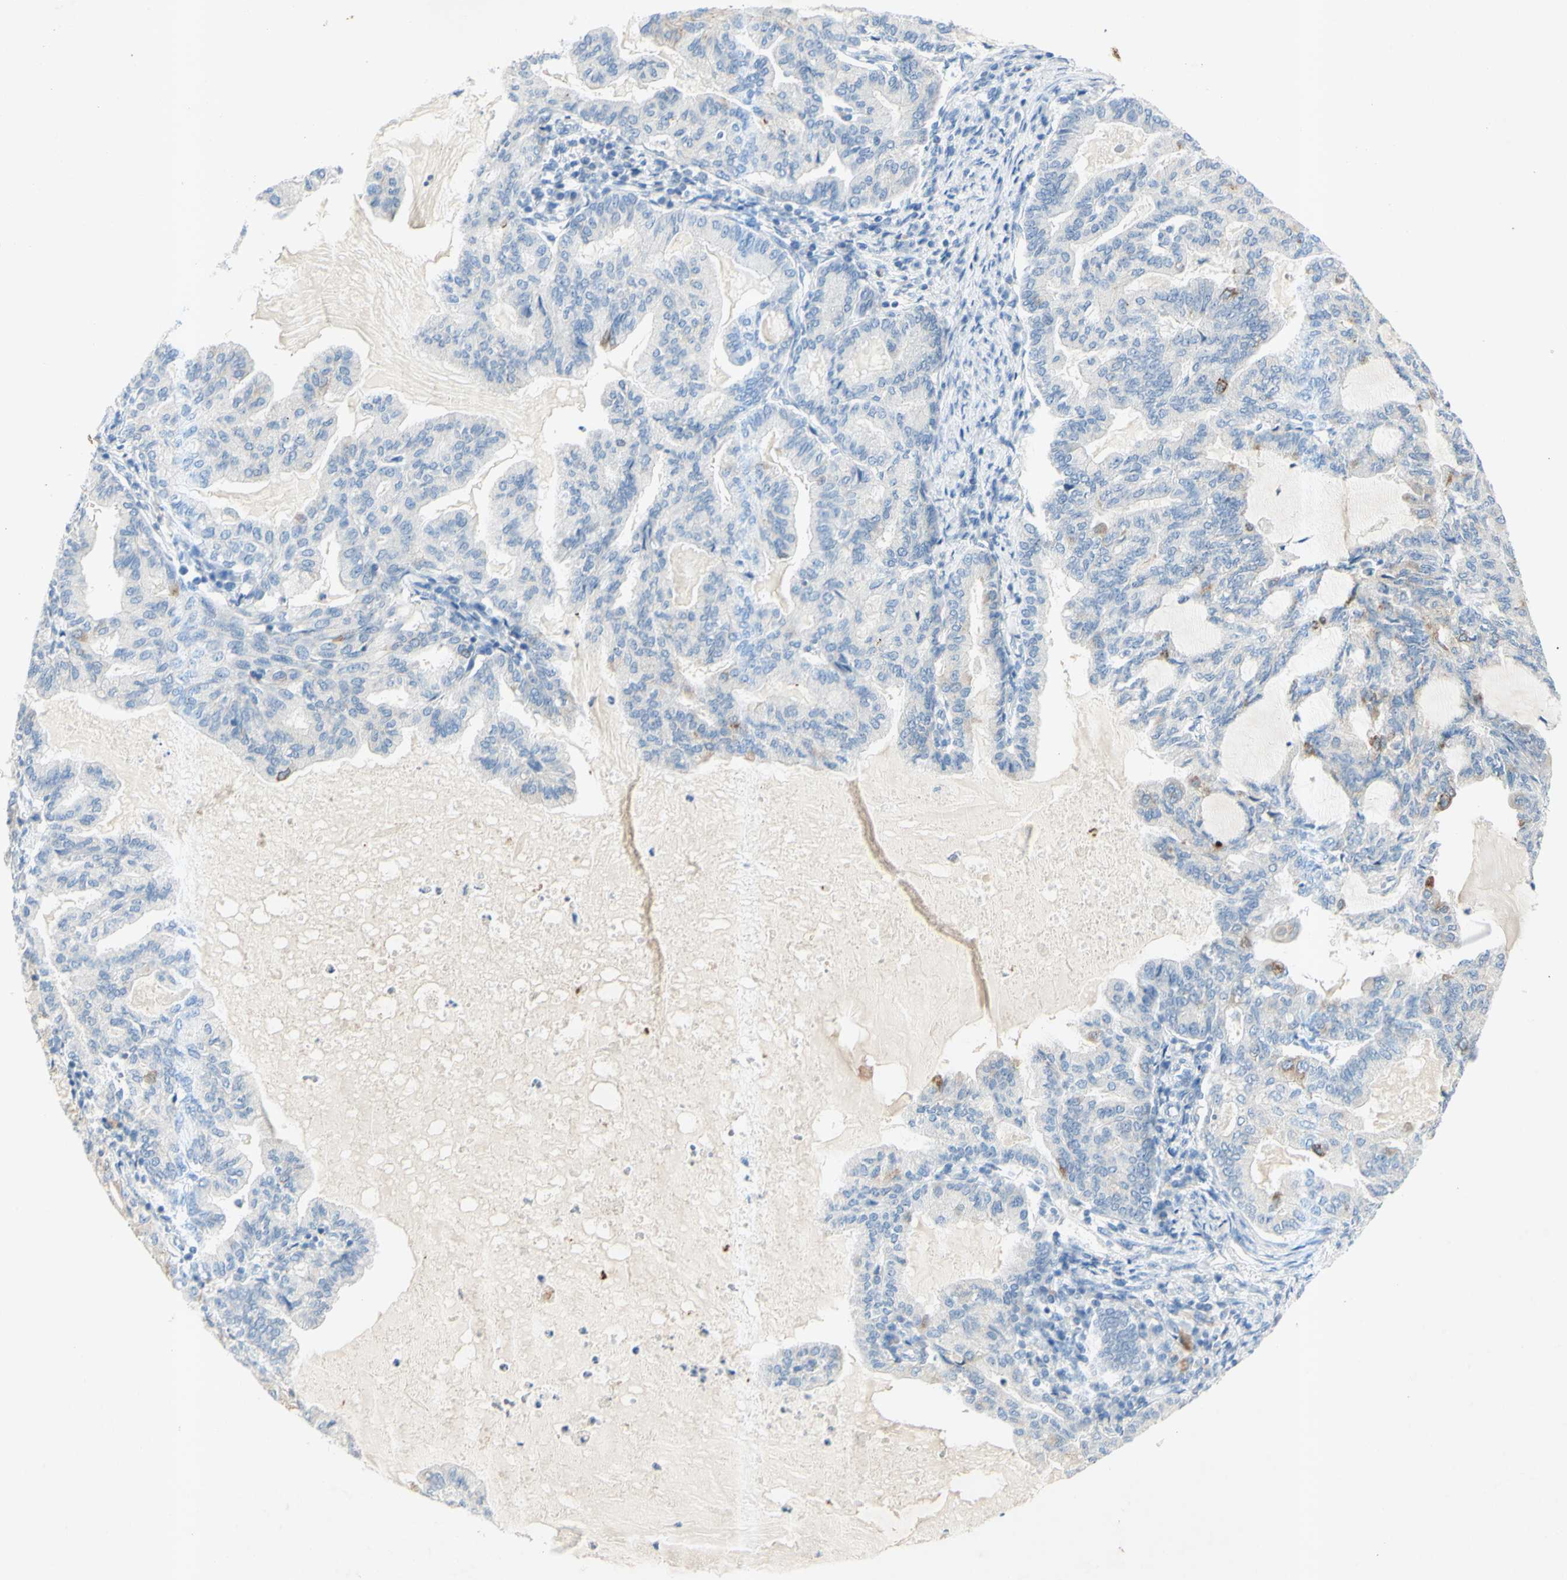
{"staining": {"intensity": "moderate", "quantity": "<25%", "location": "cytoplasmic/membranous"}, "tissue": "endometrial cancer", "cell_type": "Tumor cells", "image_type": "cancer", "snomed": [{"axis": "morphology", "description": "Adenocarcinoma, NOS"}, {"axis": "topography", "description": "Endometrium"}], "caption": "Moderate cytoplasmic/membranous expression for a protein is identified in about <25% of tumor cells of endometrial adenocarcinoma using immunohistochemistry (IHC).", "gene": "GDF15", "patient": {"sex": "female", "age": 86}}